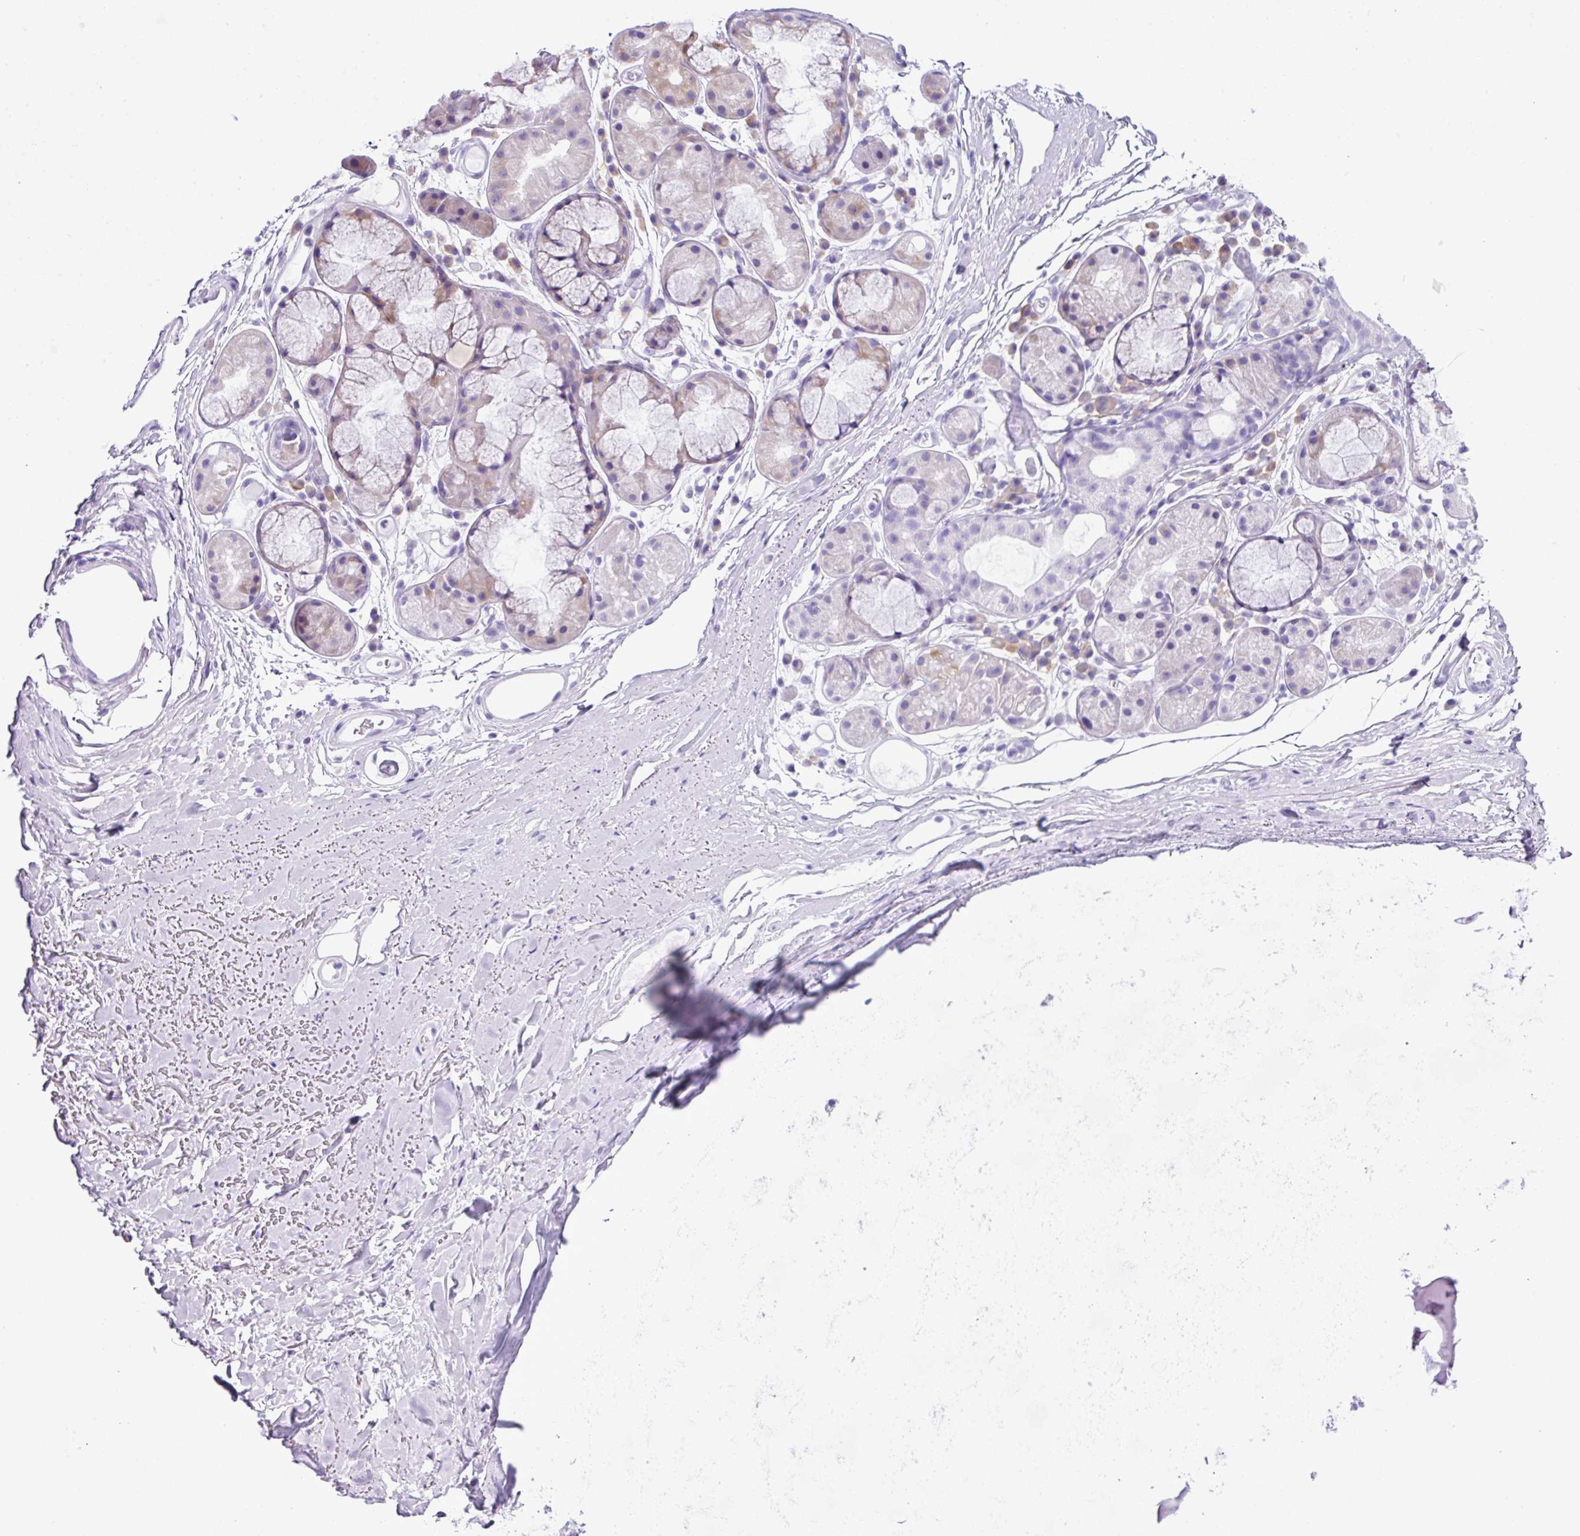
{"staining": {"intensity": "negative", "quantity": "none", "location": "none"}, "tissue": "adipose tissue", "cell_type": "Adipocytes", "image_type": "normal", "snomed": [{"axis": "morphology", "description": "Normal tissue, NOS"}, {"axis": "topography", "description": "Cartilage tissue"}], "caption": "Immunohistochemistry (IHC) histopathology image of benign adipose tissue: adipose tissue stained with DAB (3,3'-diaminobenzidine) shows no significant protein expression in adipocytes. (DAB immunohistochemistry, high magnification).", "gene": "RGS21", "patient": {"sex": "male", "age": 80}}